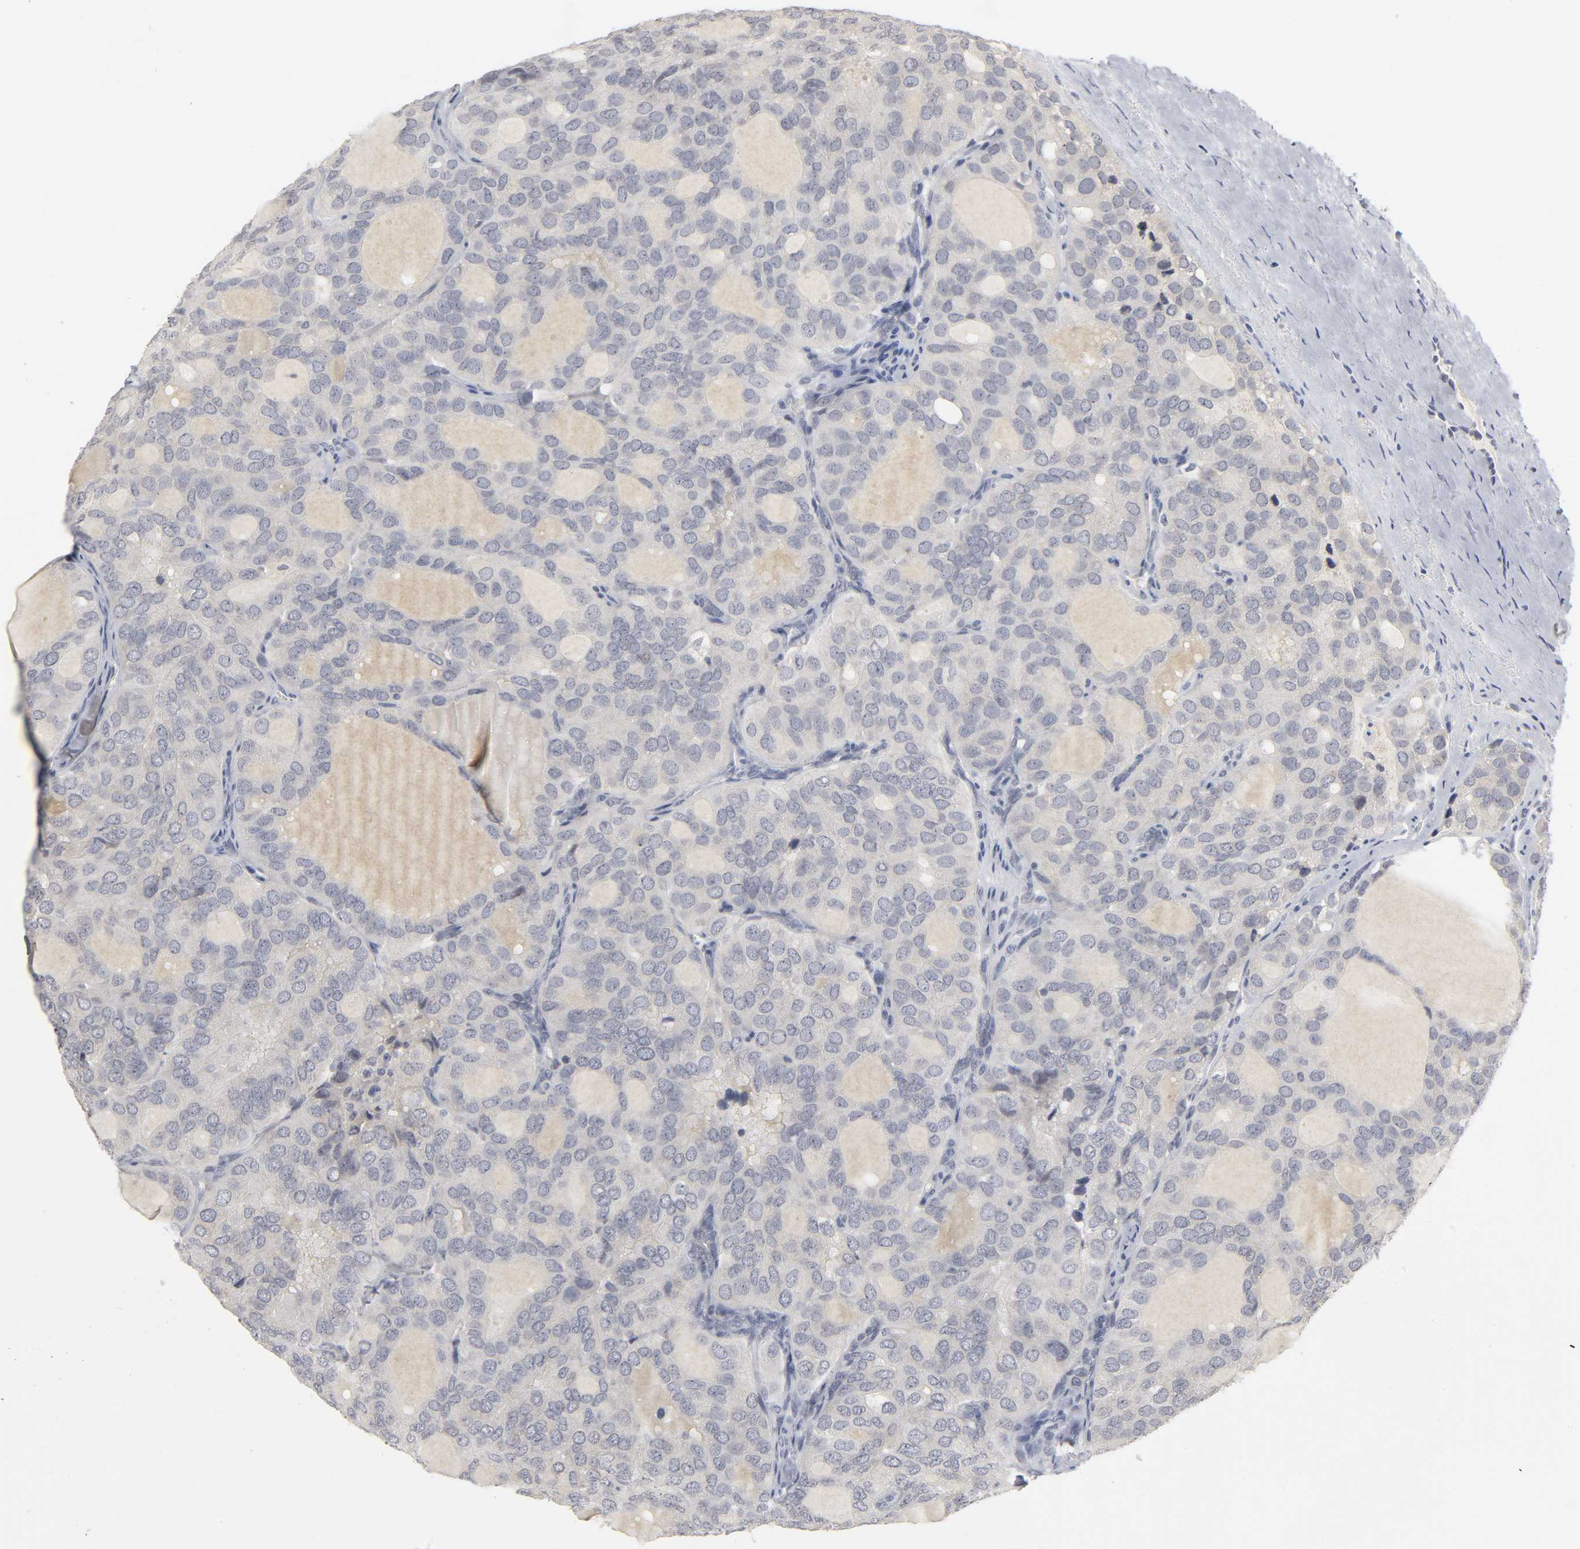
{"staining": {"intensity": "negative", "quantity": "none", "location": "none"}, "tissue": "thyroid cancer", "cell_type": "Tumor cells", "image_type": "cancer", "snomed": [{"axis": "morphology", "description": "Follicular adenoma carcinoma, NOS"}, {"axis": "topography", "description": "Thyroid gland"}], "caption": "Human thyroid cancer stained for a protein using immunohistochemistry exhibits no expression in tumor cells.", "gene": "TCAP", "patient": {"sex": "male", "age": 75}}